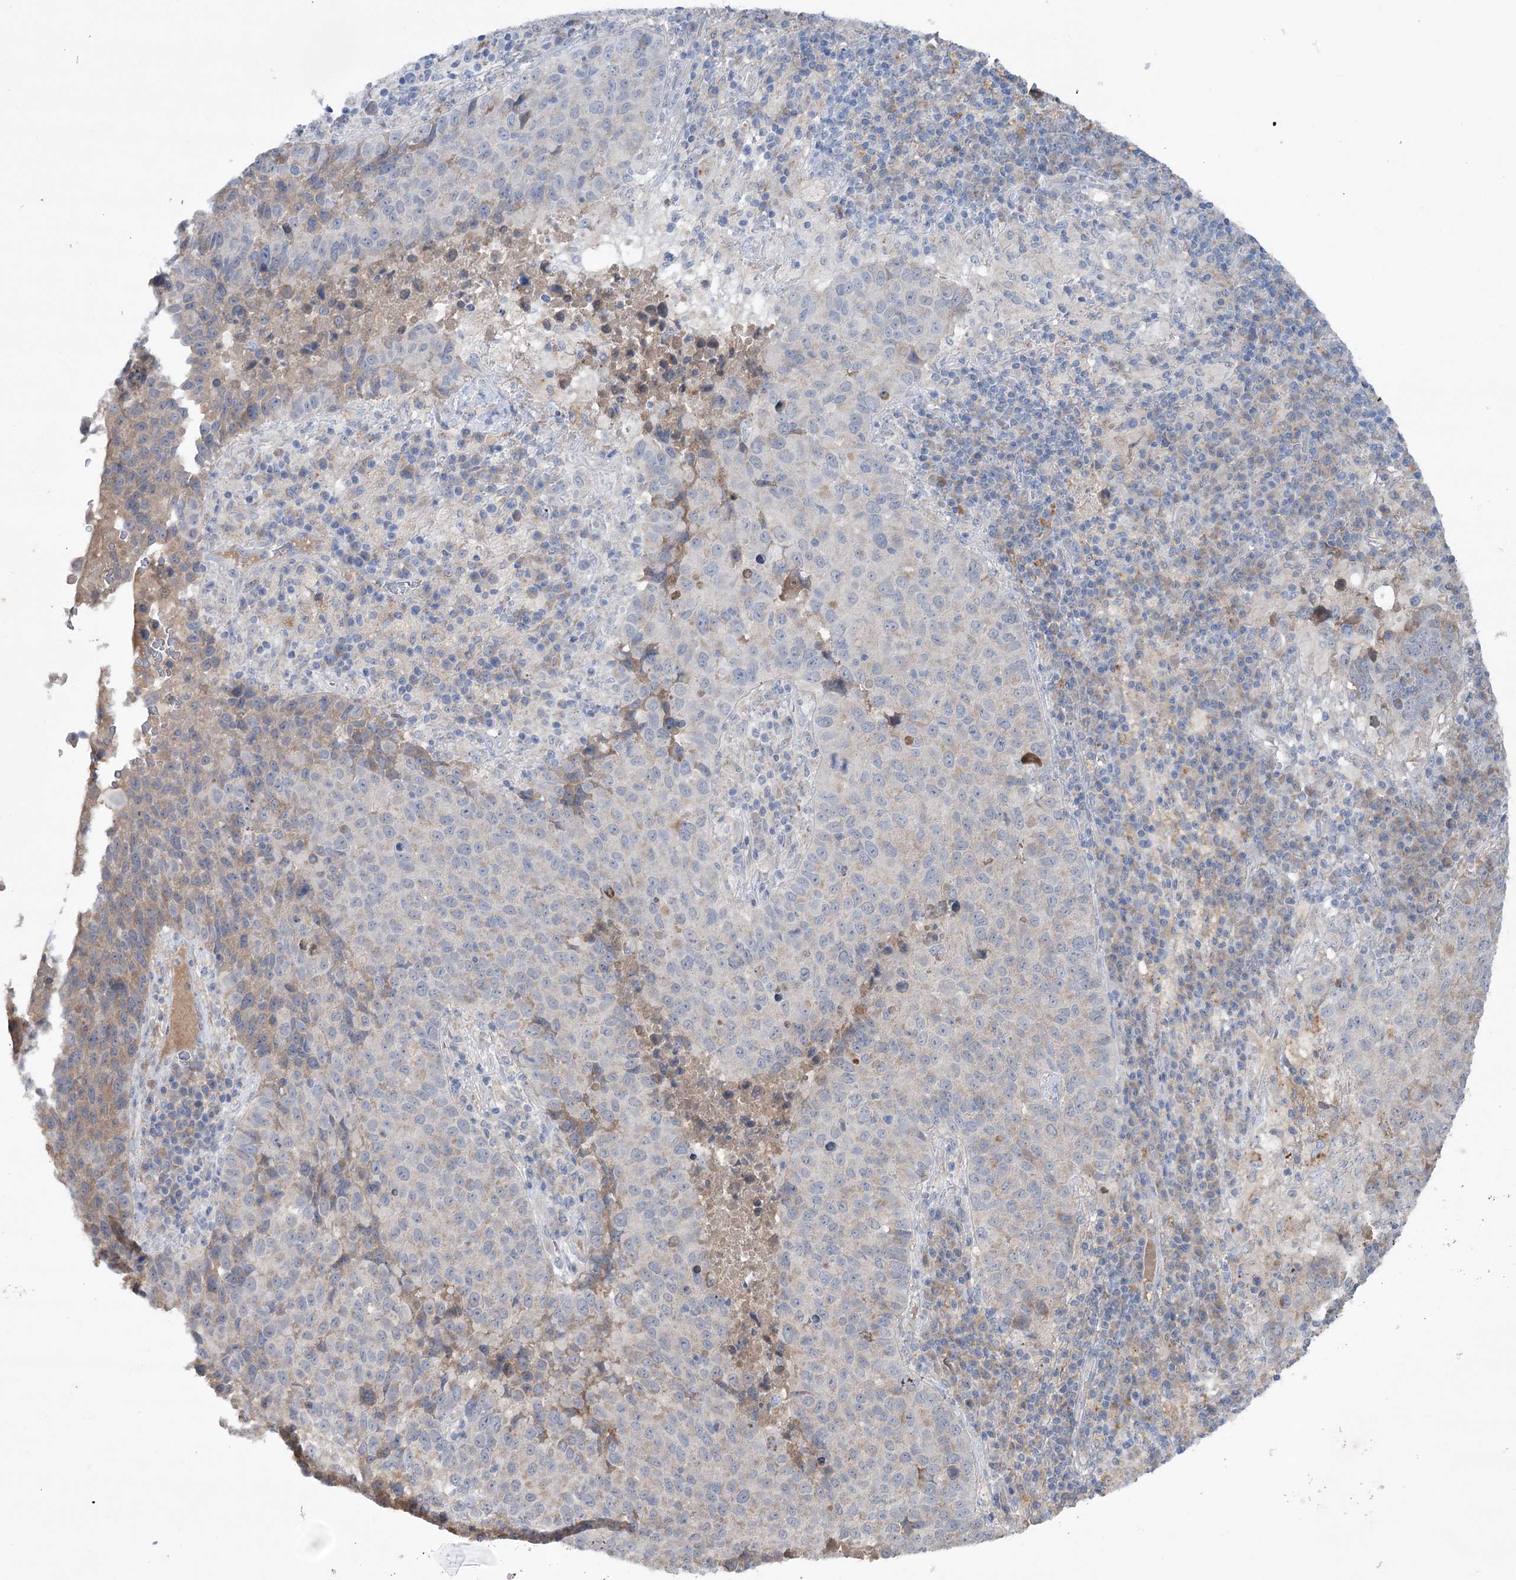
{"staining": {"intensity": "weak", "quantity": "<25%", "location": "cytoplasmic/membranous"}, "tissue": "lung cancer", "cell_type": "Tumor cells", "image_type": "cancer", "snomed": [{"axis": "morphology", "description": "Squamous cell carcinoma, NOS"}, {"axis": "topography", "description": "Lung"}], "caption": "This is an immunohistochemistry (IHC) histopathology image of squamous cell carcinoma (lung). There is no expression in tumor cells.", "gene": "MTCH2", "patient": {"sex": "male", "age": 73}}